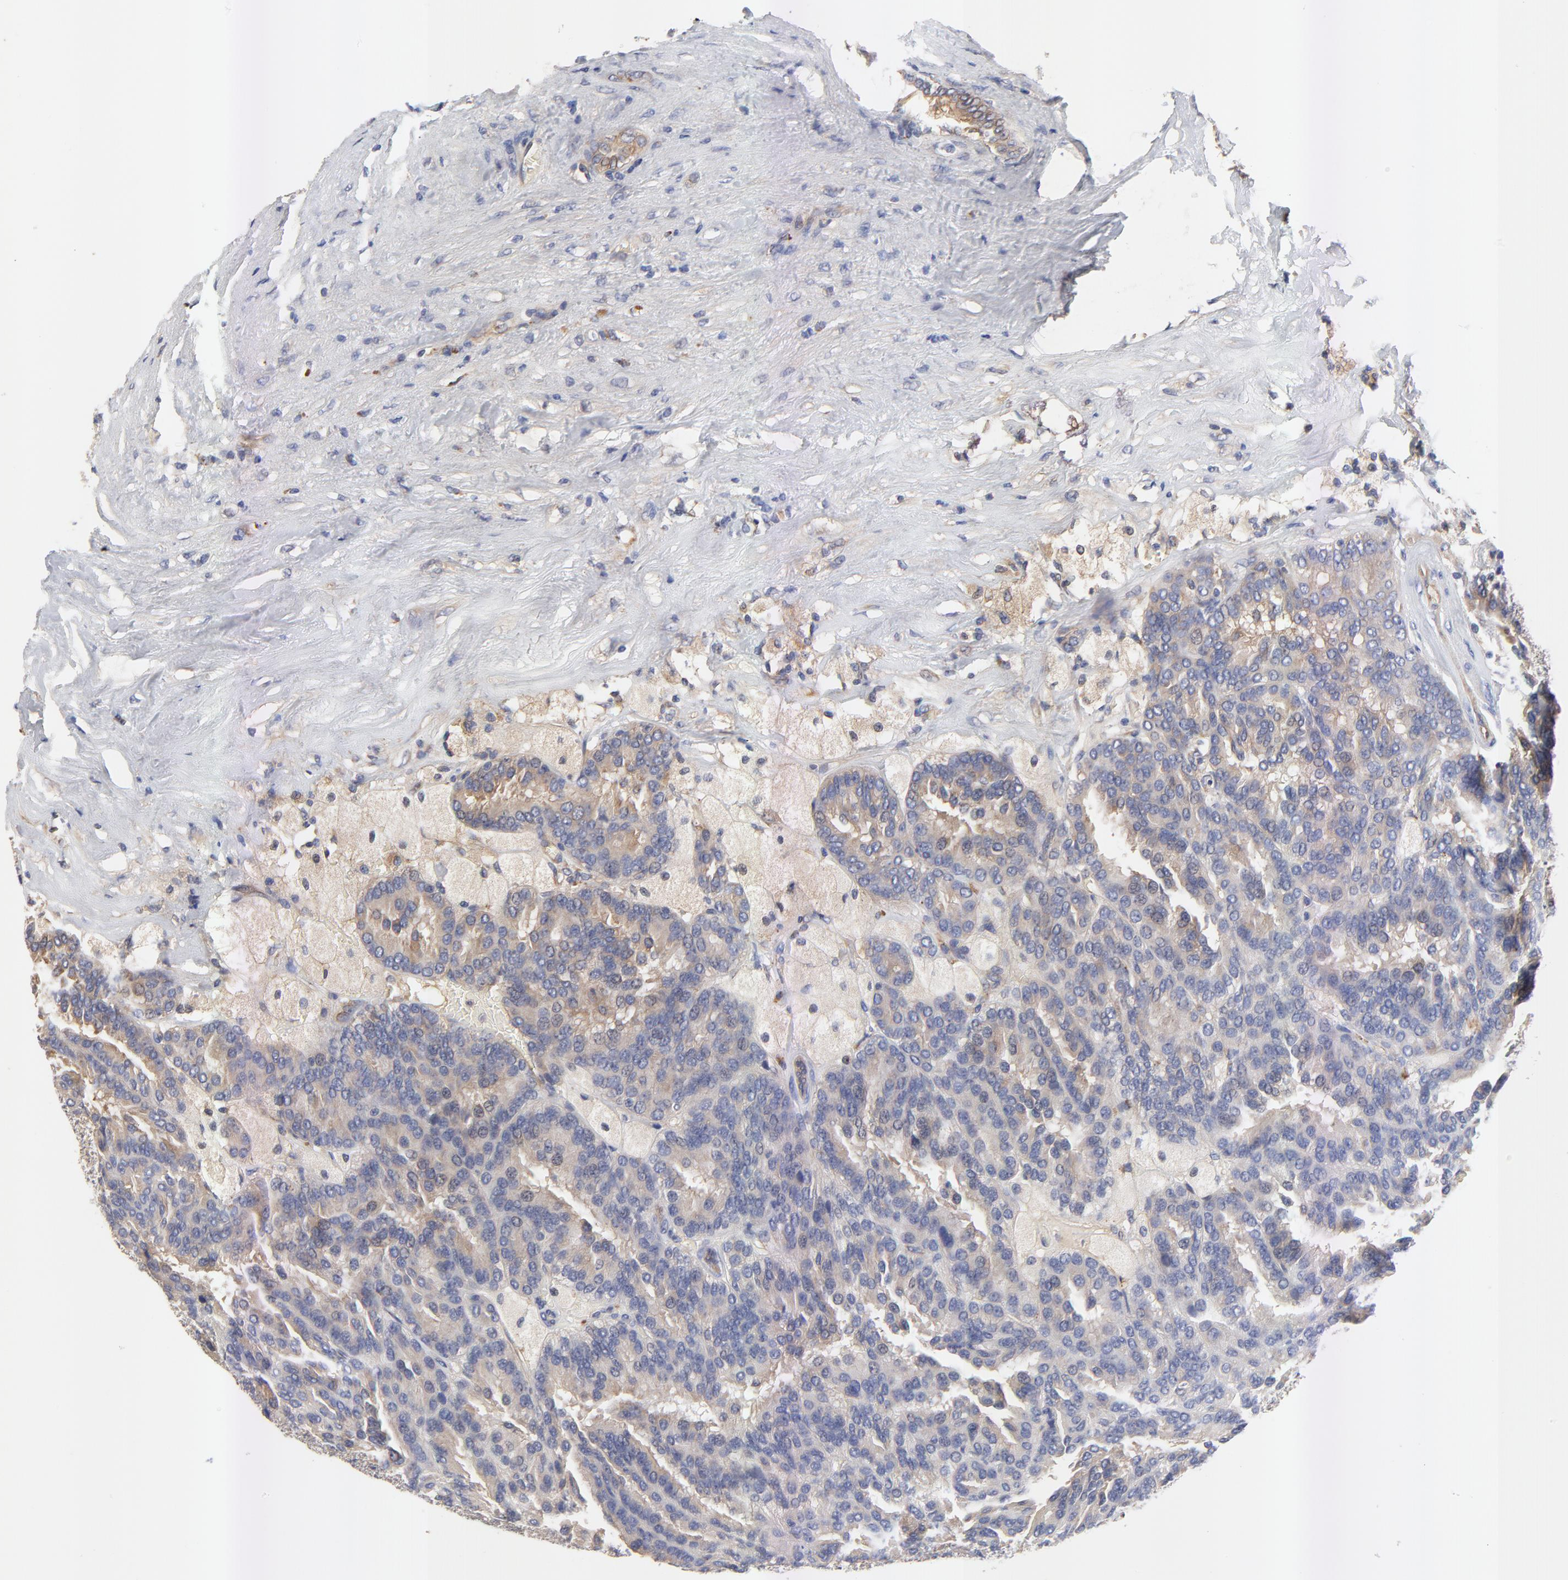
{"staining": {"intensity": "weak", "quantity": ">75%", "location": "cytoplasmic/membranous"}, "tissue": "renal cancer", "cell_type": "Tumor cells", "image_type": "cancer", "snomed": [{"axis": "morphology", "description": "Adenocarcinoma, NOS"}, {"axis": "topography", "description": "Kidney"}], "caption": "This photomicrograph displays IHC staining of human adenocarcinoma (renal), with low weak cytoplasmic/membranous positivity in approximately >75% of tumor cells.", "gene": "FBXL2", "patient": {"sex": "male", "age": 46}}